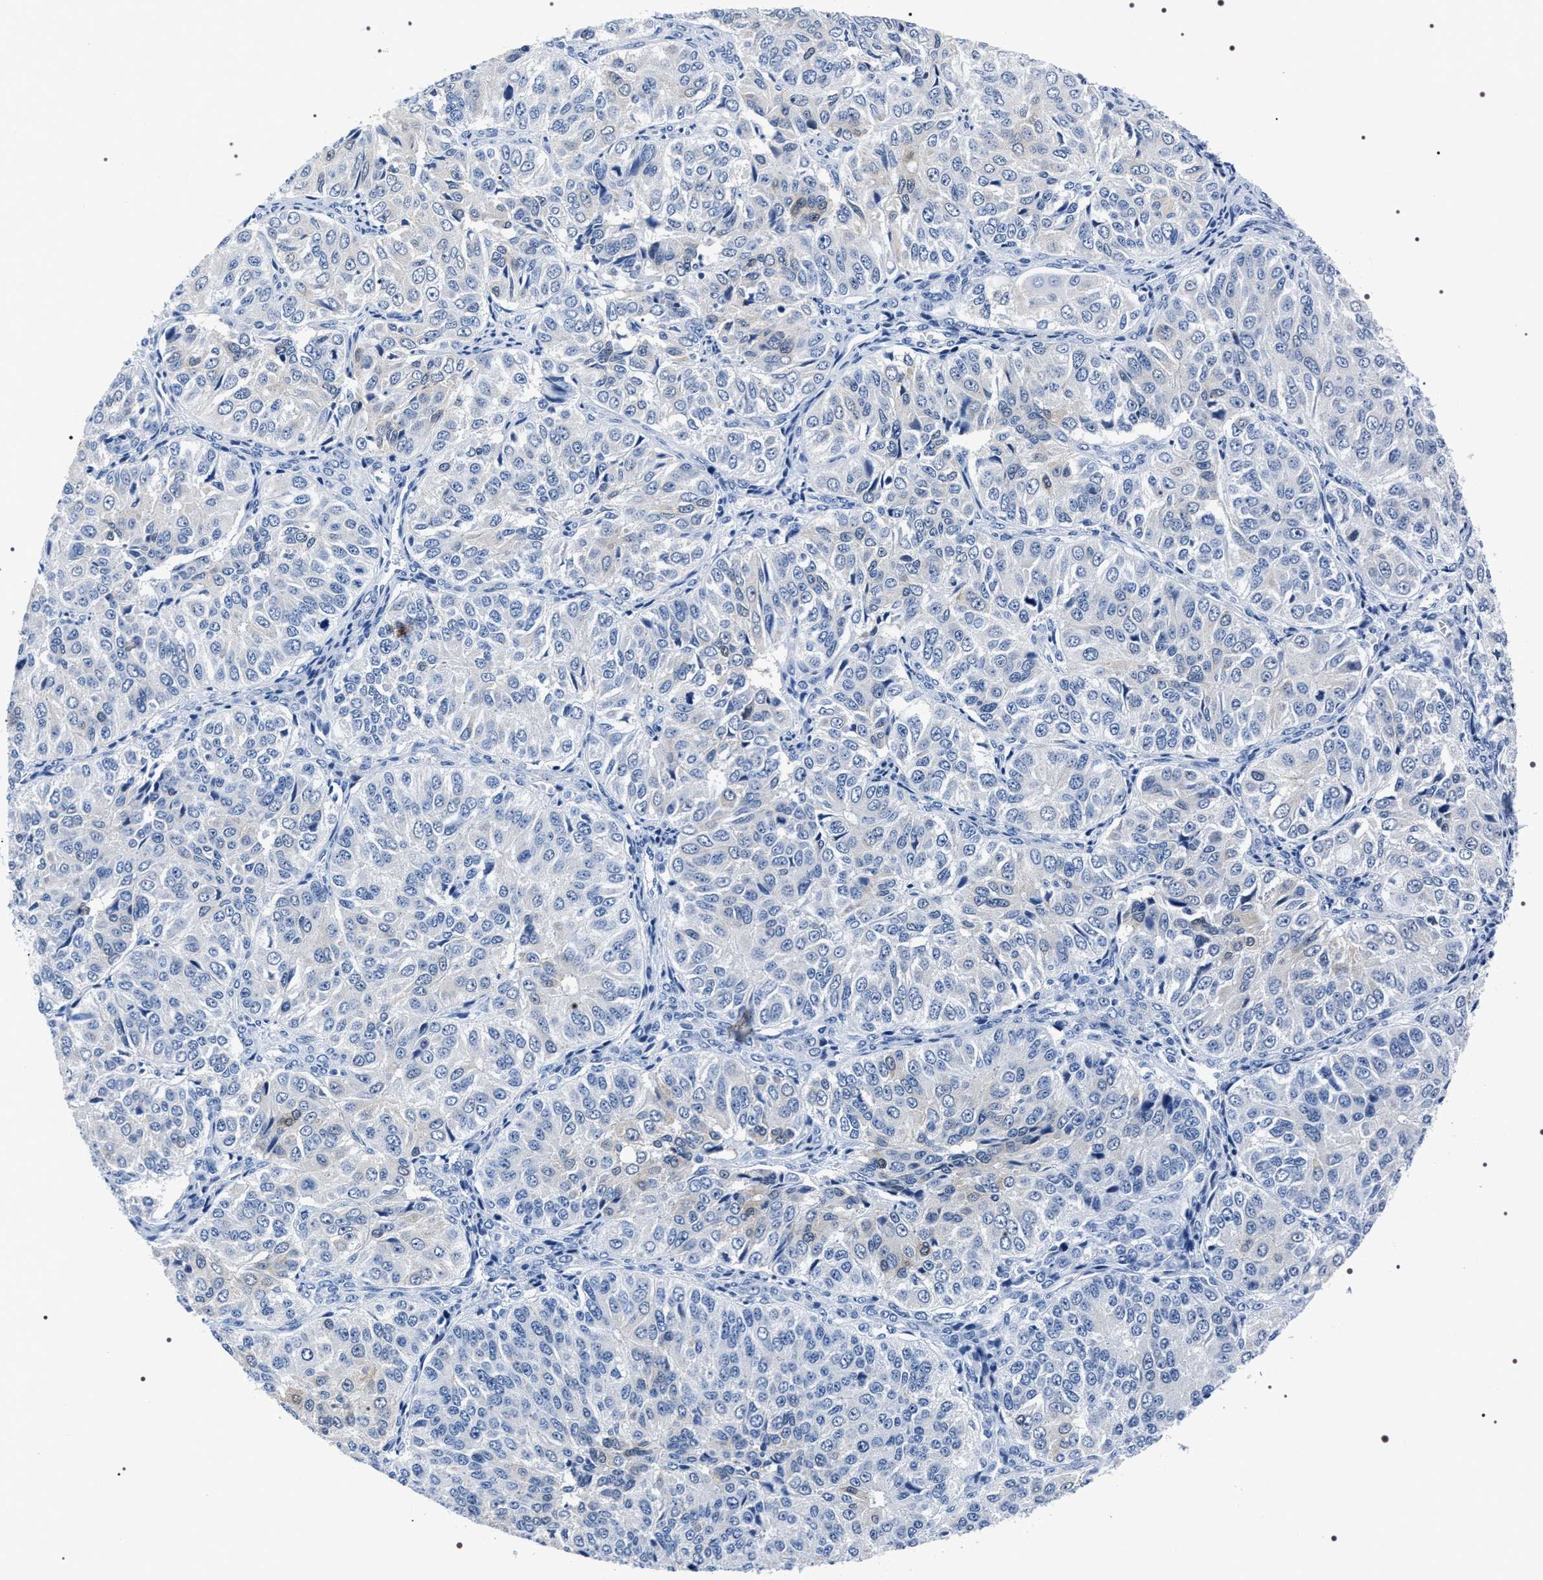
{"staining": {"intensity": "negative", "quantity": "none", "location": "none"}, "tissue": "ovarian cancer", "cell_type": "Tumor cells", "image_type": "cancer", "snomed": [{"axis": "morphology", "description": "Carcinoma, endometroid"}, {"axis": "topography", "description": "Ovary"}], "caption": "The histopathology image demonstrates no staining of tumor cells in ovarian endometroid carcinoma.", "gene": "ADH4", "patient": {"sex": "female", "age": 51}}